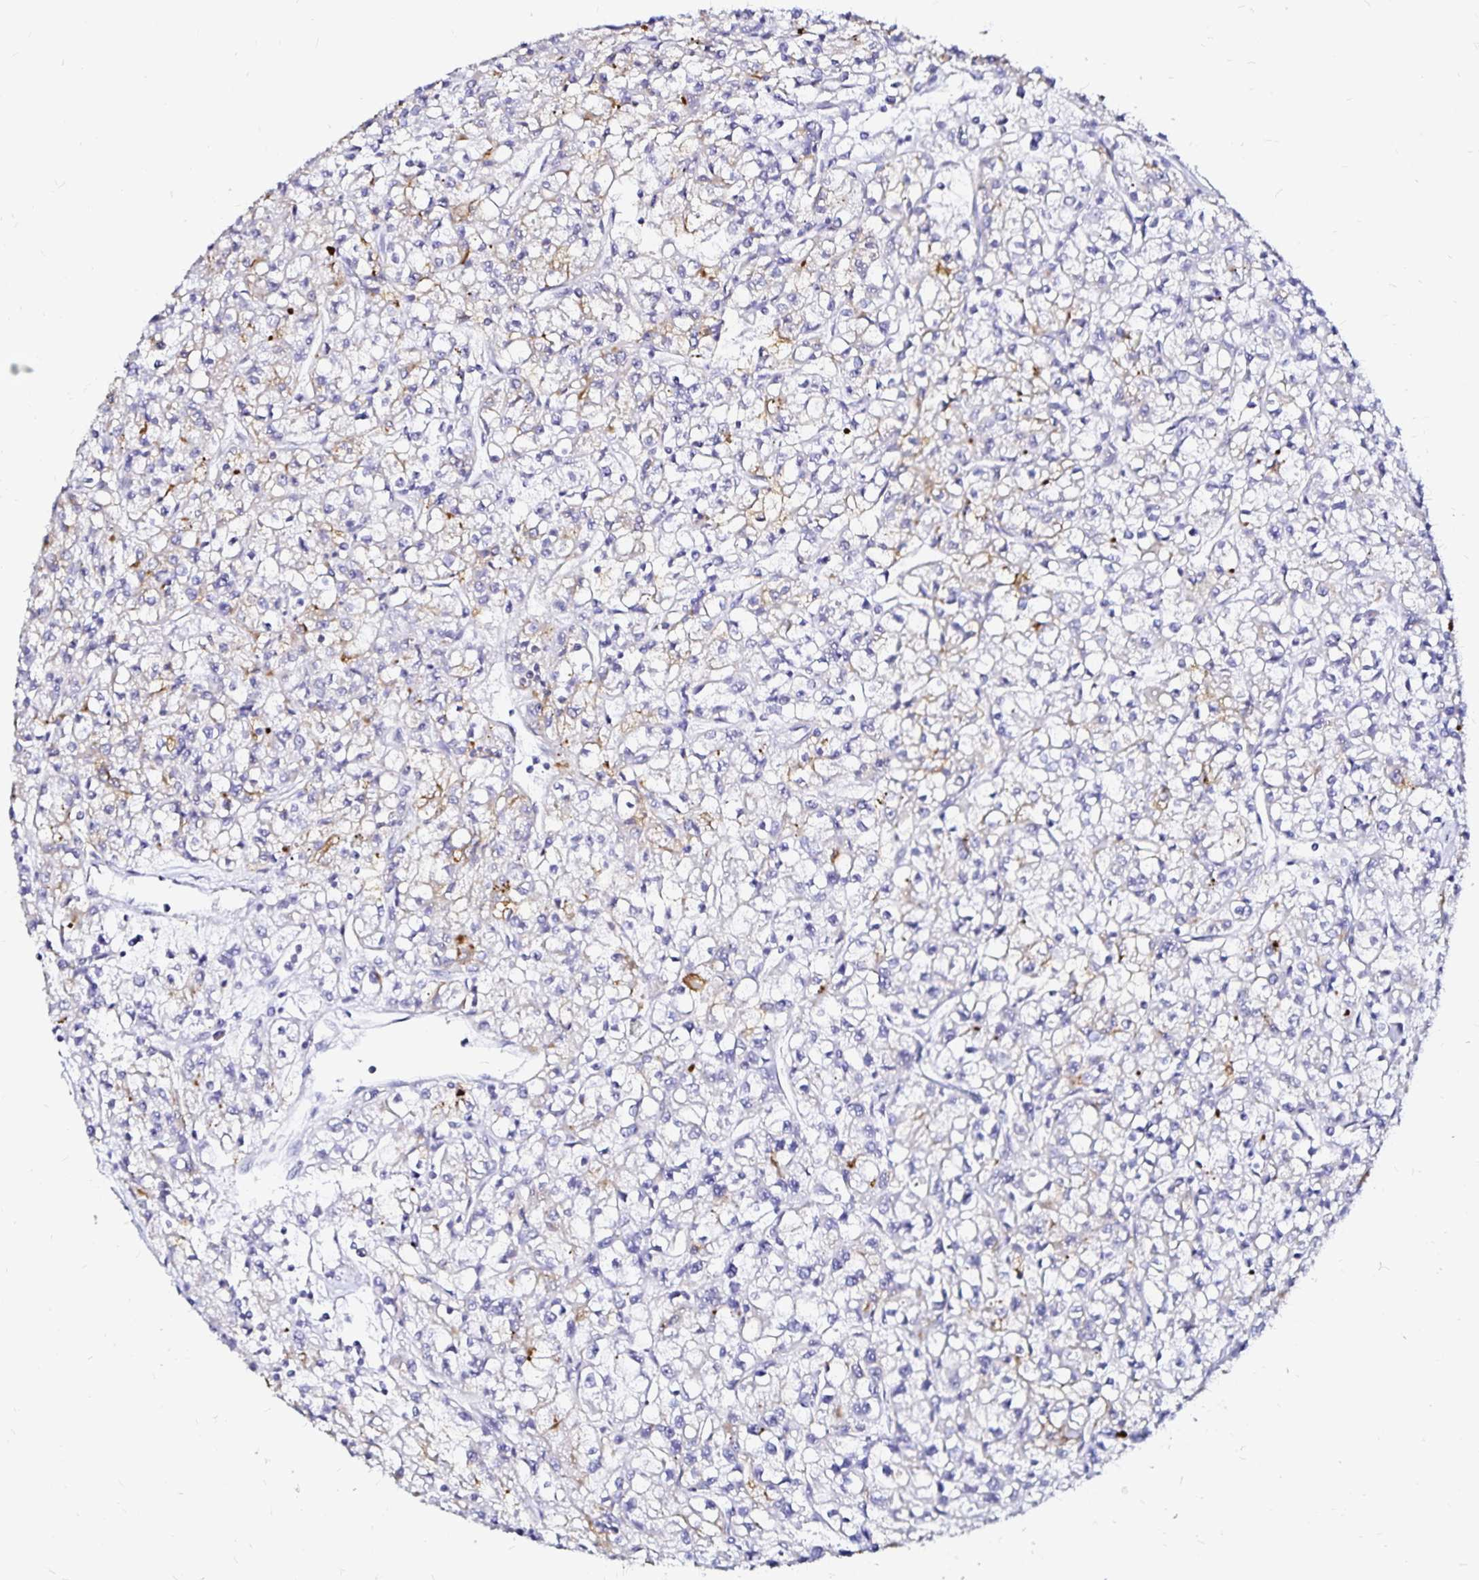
{"staining": {"intensity": "weak", "quantity": "<25%", "location": "cytoplasmic/membranous"}, "tissue": "renal cancer", "cell_type": "Tumor cells", "image_type": "cancer", "snomed": [{"axis": "morphology", "description": "Adenocarcinoma, NOS"}, {"axis": "topography", "description": "Kidney"}], "caption": "This is a image of immunohistochemistry (IHC) staining of renal cancer, which shows no staining in tumor cells.", "gene": "SLC5A1", "patient": {"sex": "female", "age": 59}}